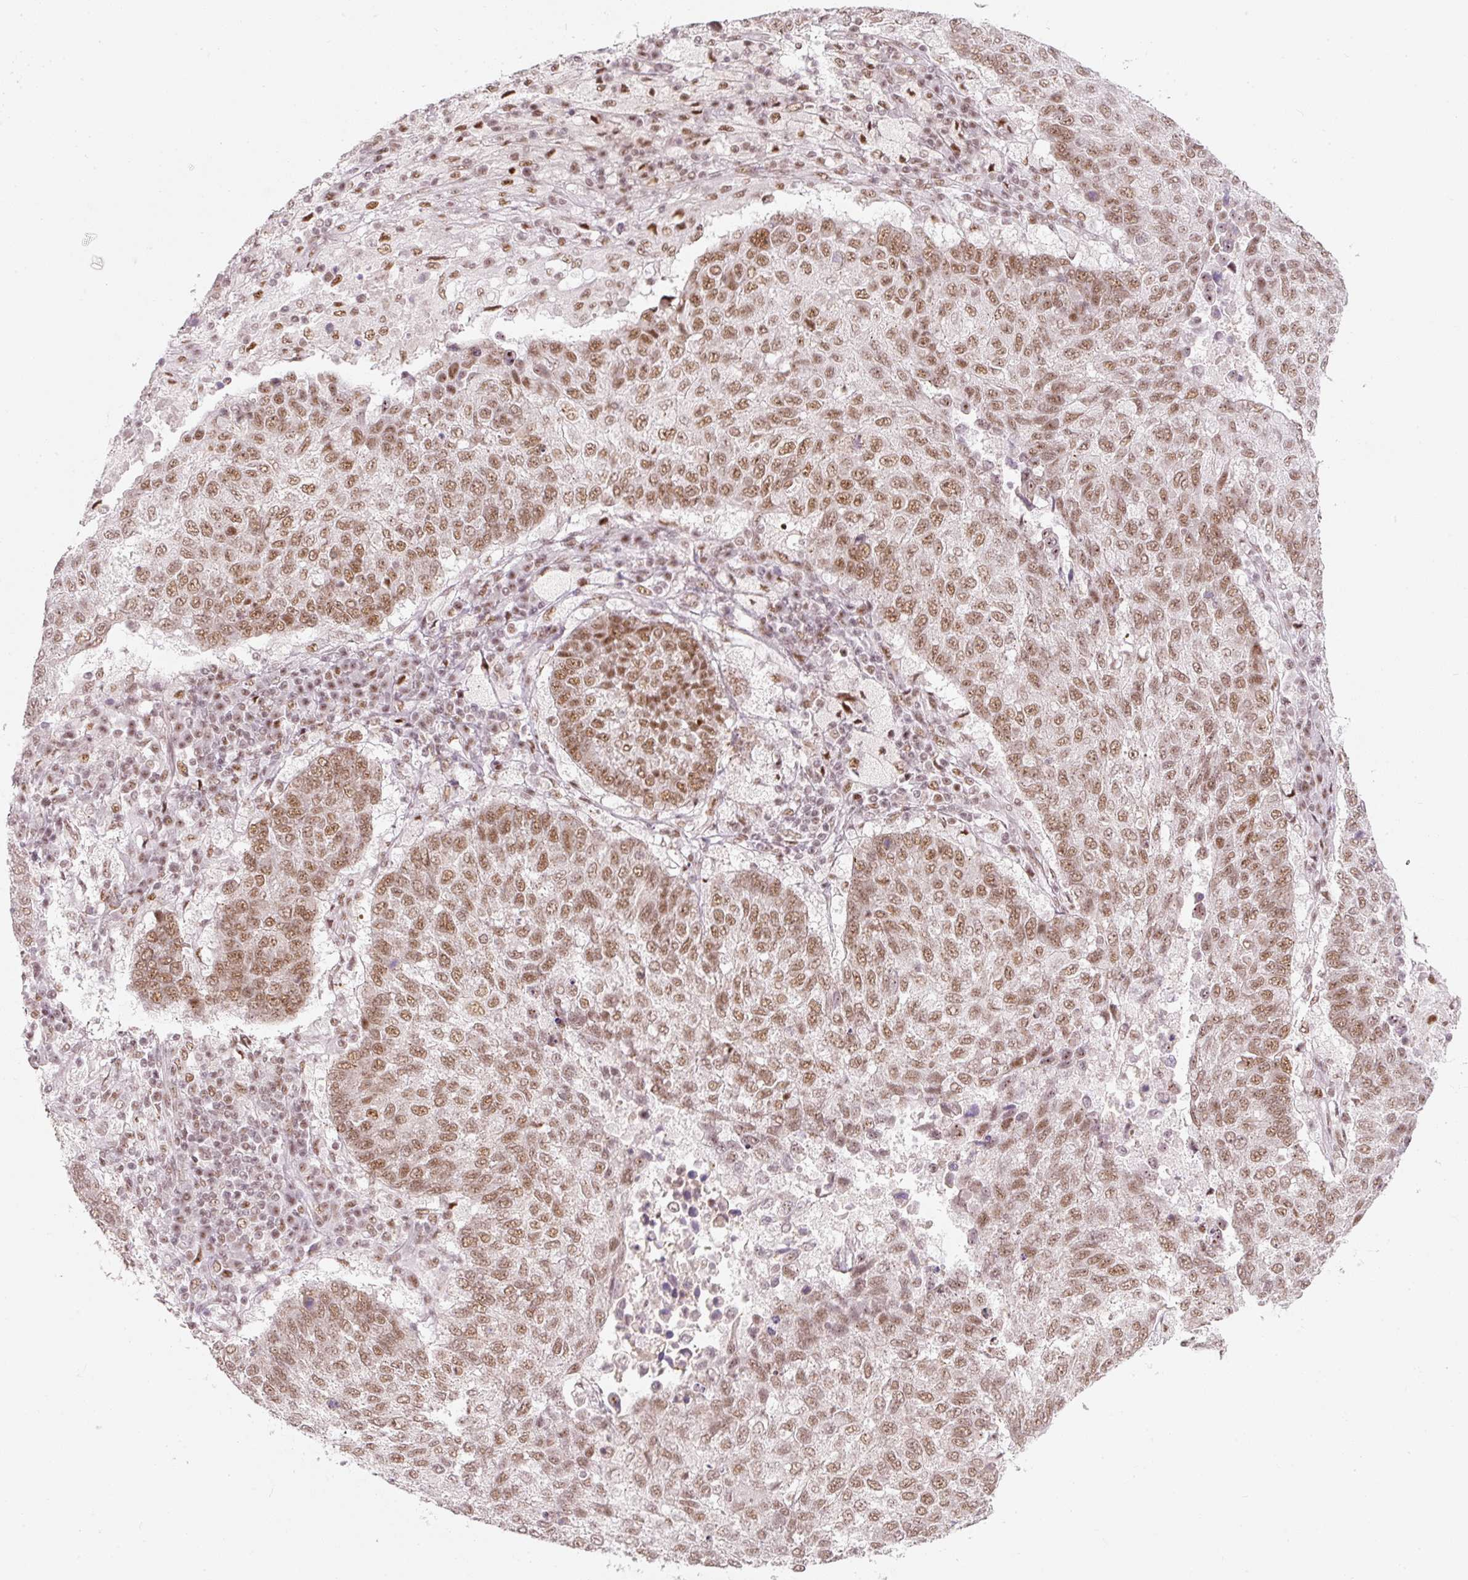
{"staining": {"intensity": "moderate", "quantity": ">75%", "location": "nuclear"}, "tissue": "lung cancer", "cell_type": "Tumor cells", "image_type": "cancer", "snomed": [{"axis": "morphology", "description": "Squamous cell carcinoma, NOS"}, {"axis": "topography", "description": "Lung"}], "caption": "Tumor cells reveal medium levels of moderate nuclear expression in approximately >75% of cells in human squamous cell carcinoma (lung).", "gene": "U2AF2", "patient": {"sex": "male", "age": 73}}